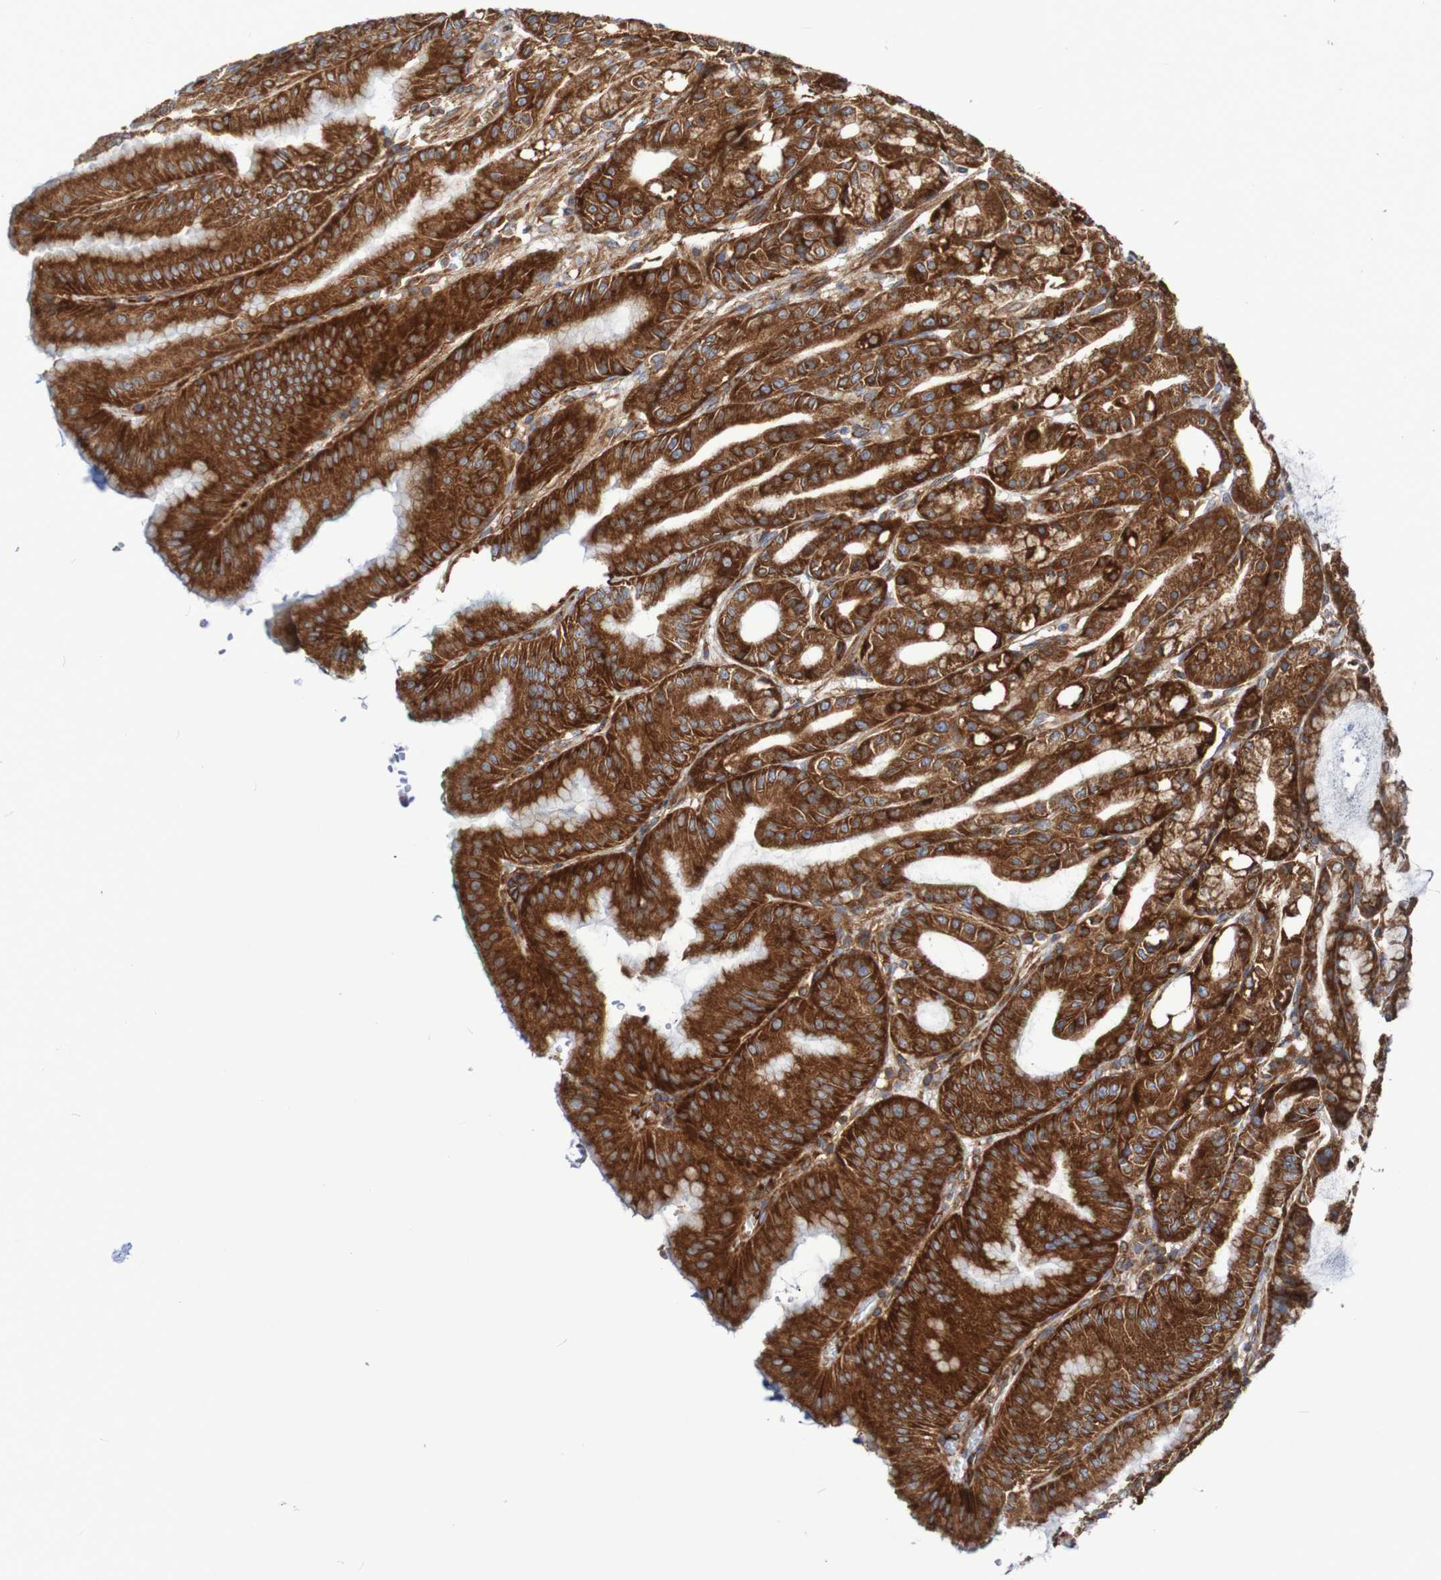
{"staining": {"intensity": "strong", "quantity": ">75%", "location": "cytoplasmic/membranous"}, "tissue": "stomach", "cell_type": "Glandular cells", "image_type": "normal", "snomed": [{"axis": "morphology", "description": "Normal tissue, NOS"}, {"axis": "topography", "description": "Stomach, lower"}], "caption": "Protein expression analysis of benign stomach exhibits strong cytoplasmic/membranous positivity in about >75% of glandular cells.", "gene": "FXR2", "patient": {"sex": "male", "age": 71}}